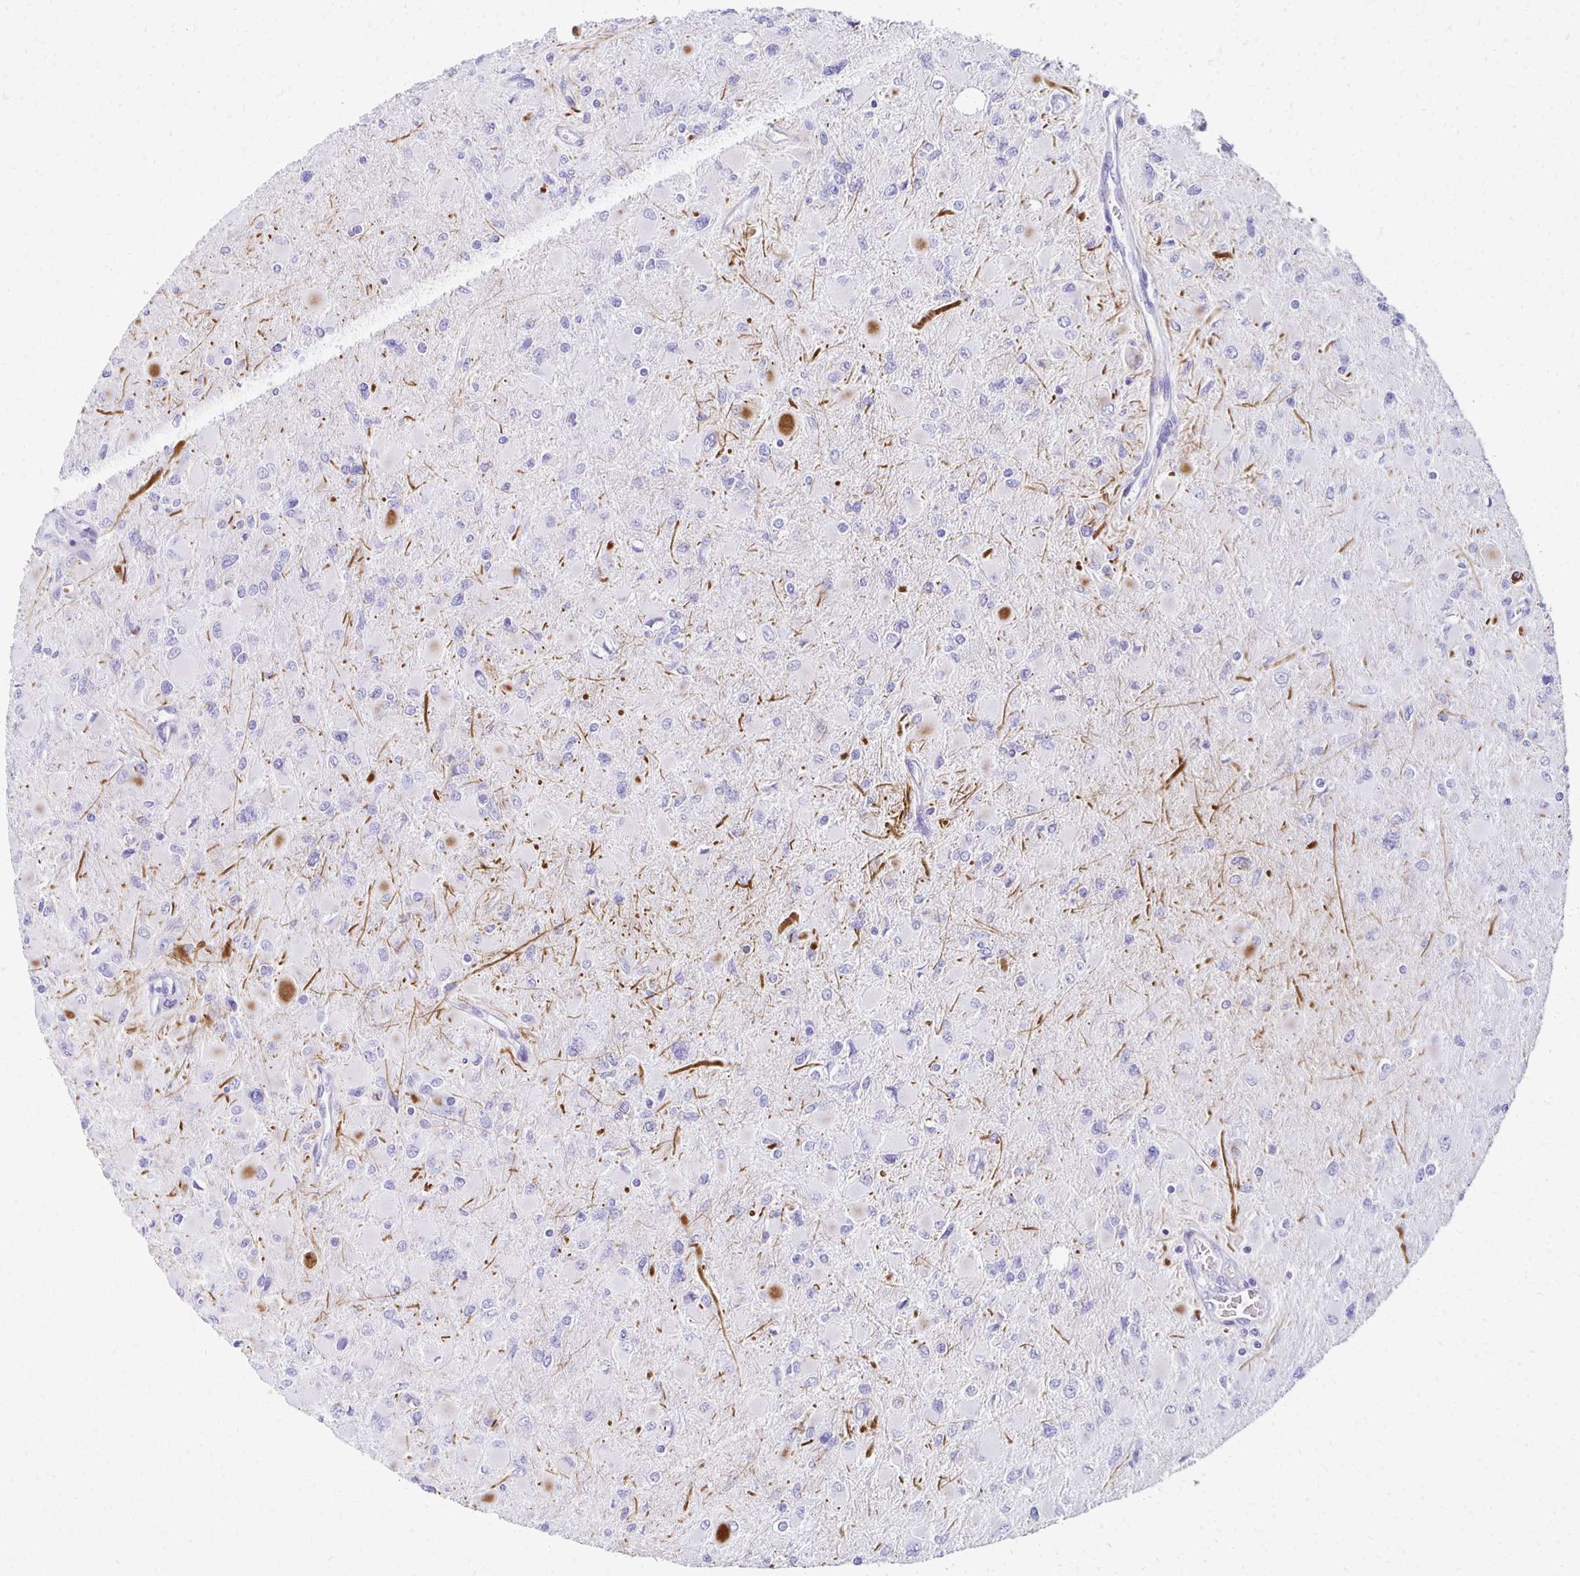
{"staining": {"intensity": "negative", "quantity": "none", "location": "none"}, "tissue": "glioma", "cell_type": "Tumor cells", "image_type": "cancer", "snomed": [{"axis": "morphology", "description": "Glioma, malignant, High grade"}, {"axis": "topography", "description": "Cerebral cortex"}], "caption": "Human malignant high-grade glioma stained for a protein using immunohistochemistry (IHC) displays no staining in tumor cells.", "gene": "TMEM54", "patient": {"sex": "female", "age": 36}}